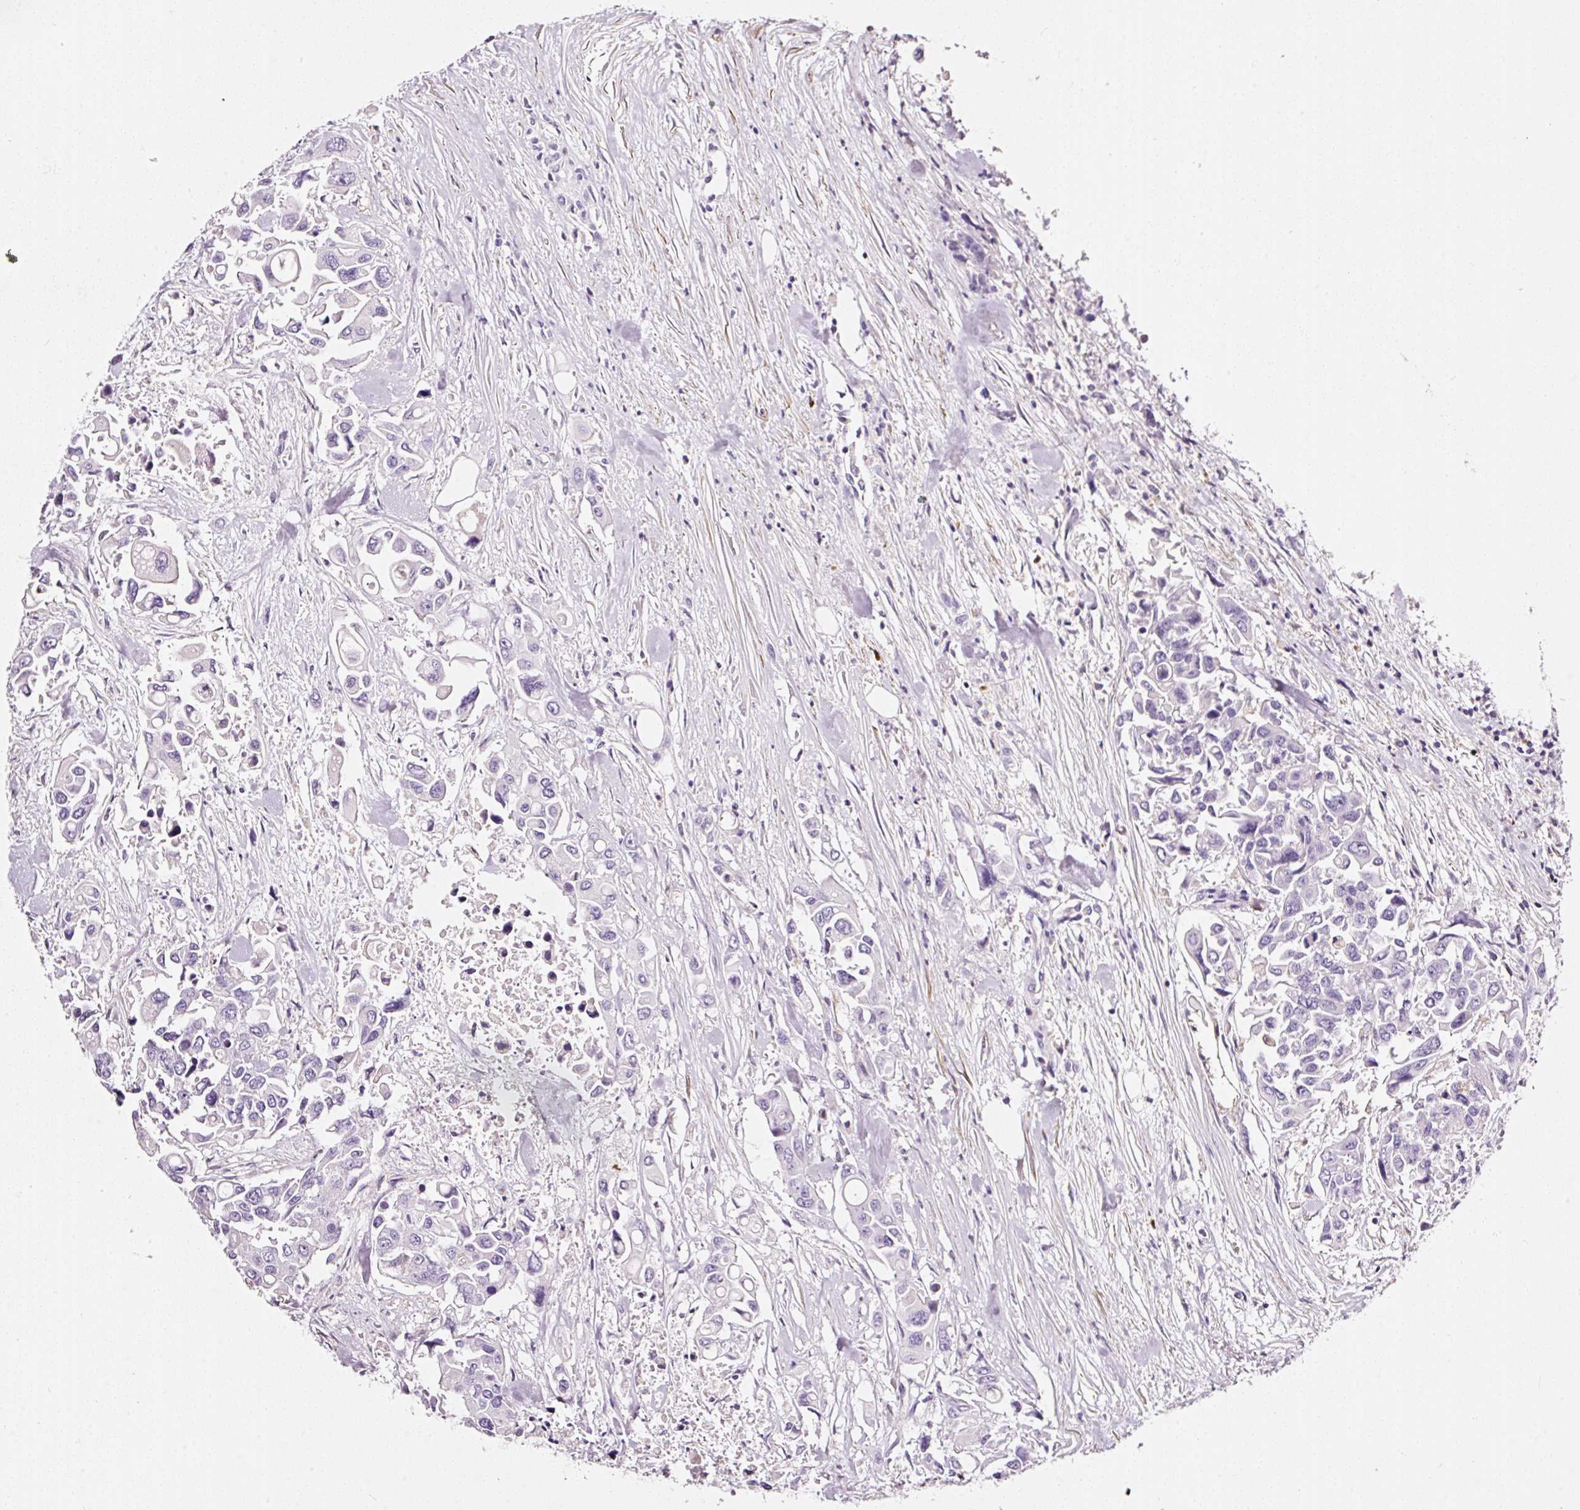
{"staining": {"intensity": "negative", "quantity": "none", "location": "none"}, "tissue": "colorectal cancer", "cell_type": "Tumor cells", "image_type": "cancer", "snomed": [{"axis": "morphology", "description": "Adenocarcinoma, NOS"}, {"axis": "topography", "description": "Colon"}], "caption": "There is no significant staining in tumor cells of adenocarcinoma (colorectal).", "gene": "CYB561A3", "patient": {"sex": "male", "age": 77}}